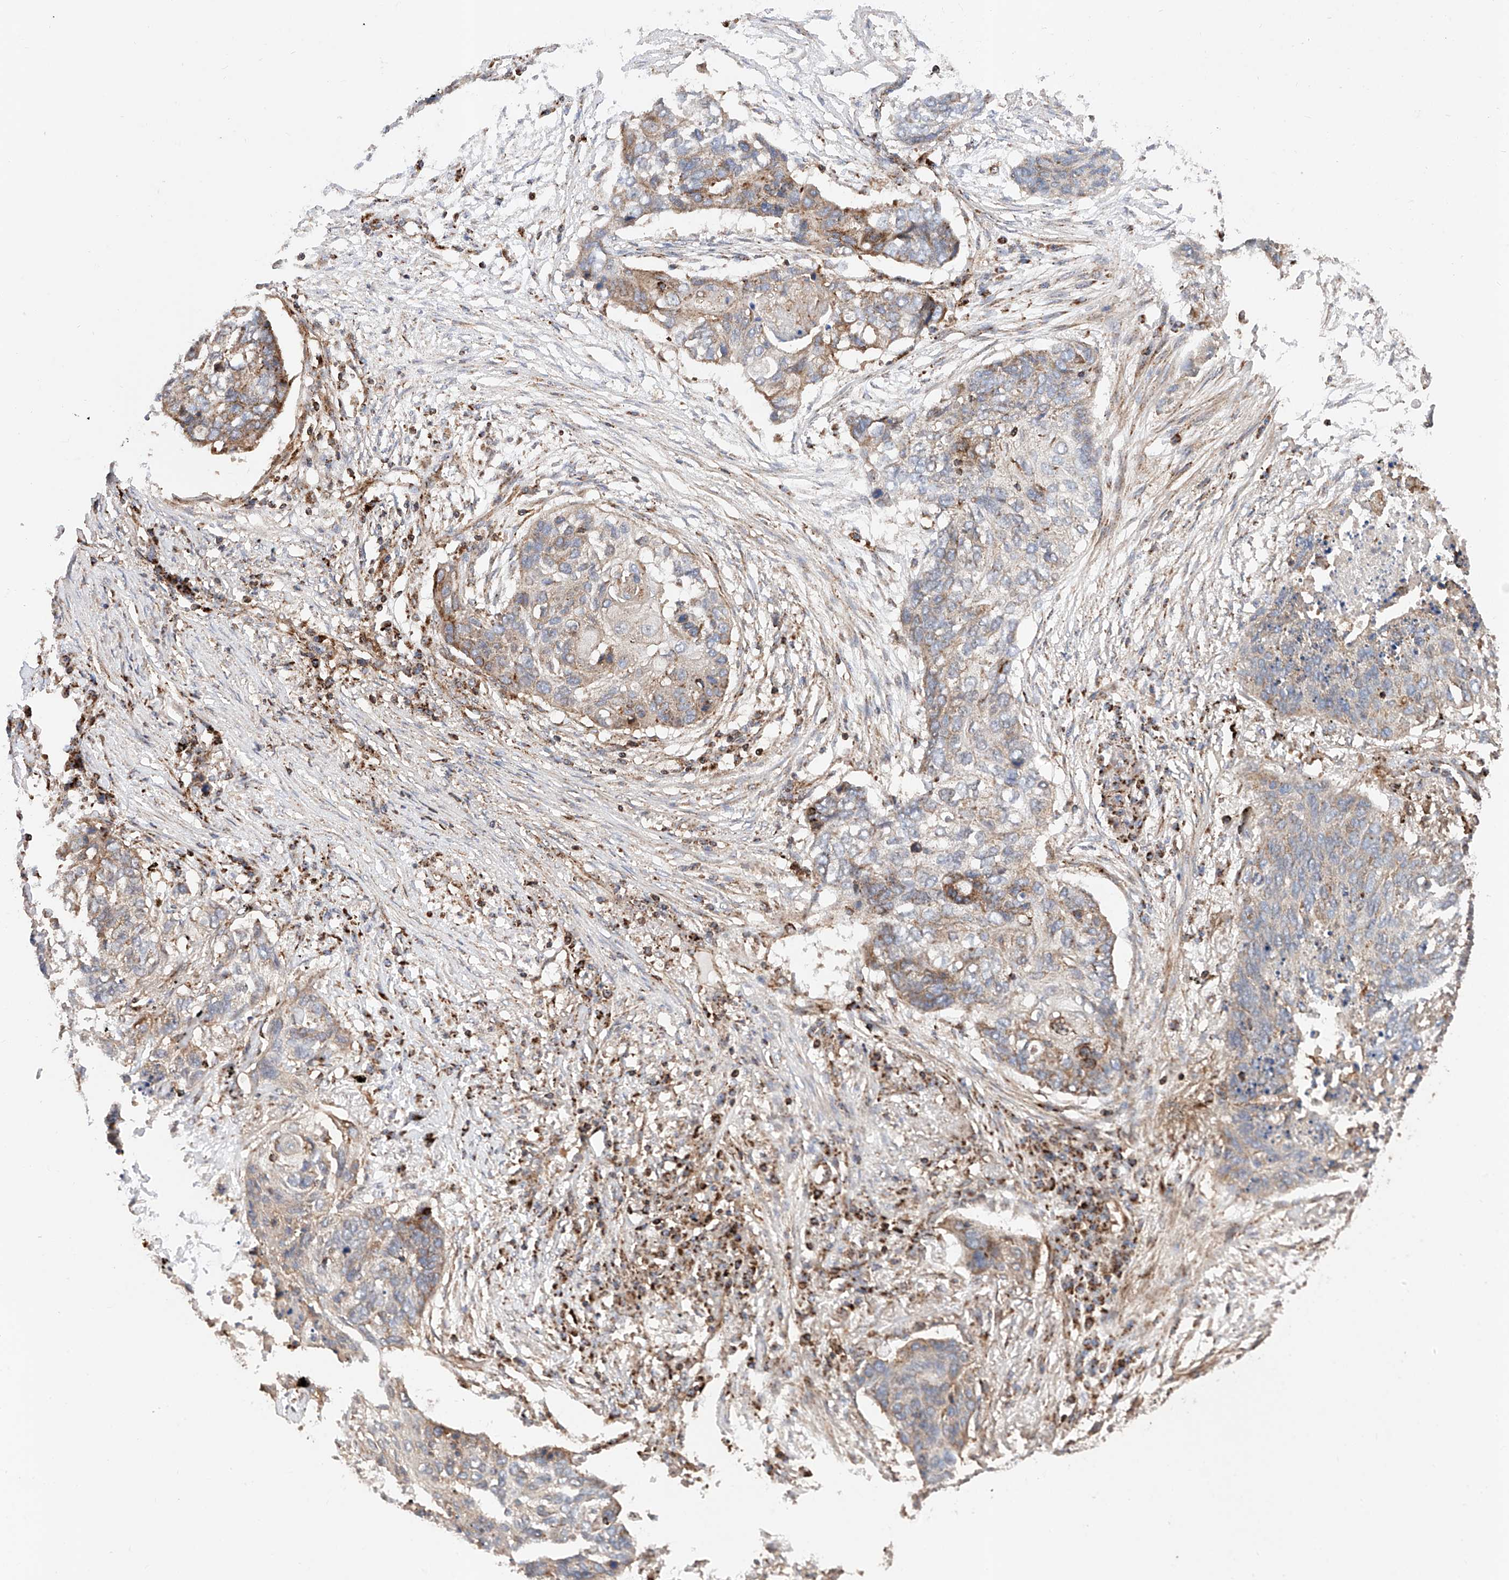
{"staining": {"intensity": "moderate", "quantity": "<25%", "location": "cytoplasmic/membranous"}, "tissue": "lung cancer", "cell_type": "Tumor cells", "image_type": "cancer", "snomed": [{"axis": "morphology", "description": "Squamous cell carcinoma, NOS"}, {"axis": "topography", "description": "Lung"}], "caption": "Lung squamous cell carcinoma stained with DAB (3,3'-diaminobenzidine) immunohistochemistry exhibits low levels of moderate cytoplasmic/membranous positivity in approximately <25% of tumor cells.", "gene": "PISD", "patient": {"sex": "female", "age": 63}}